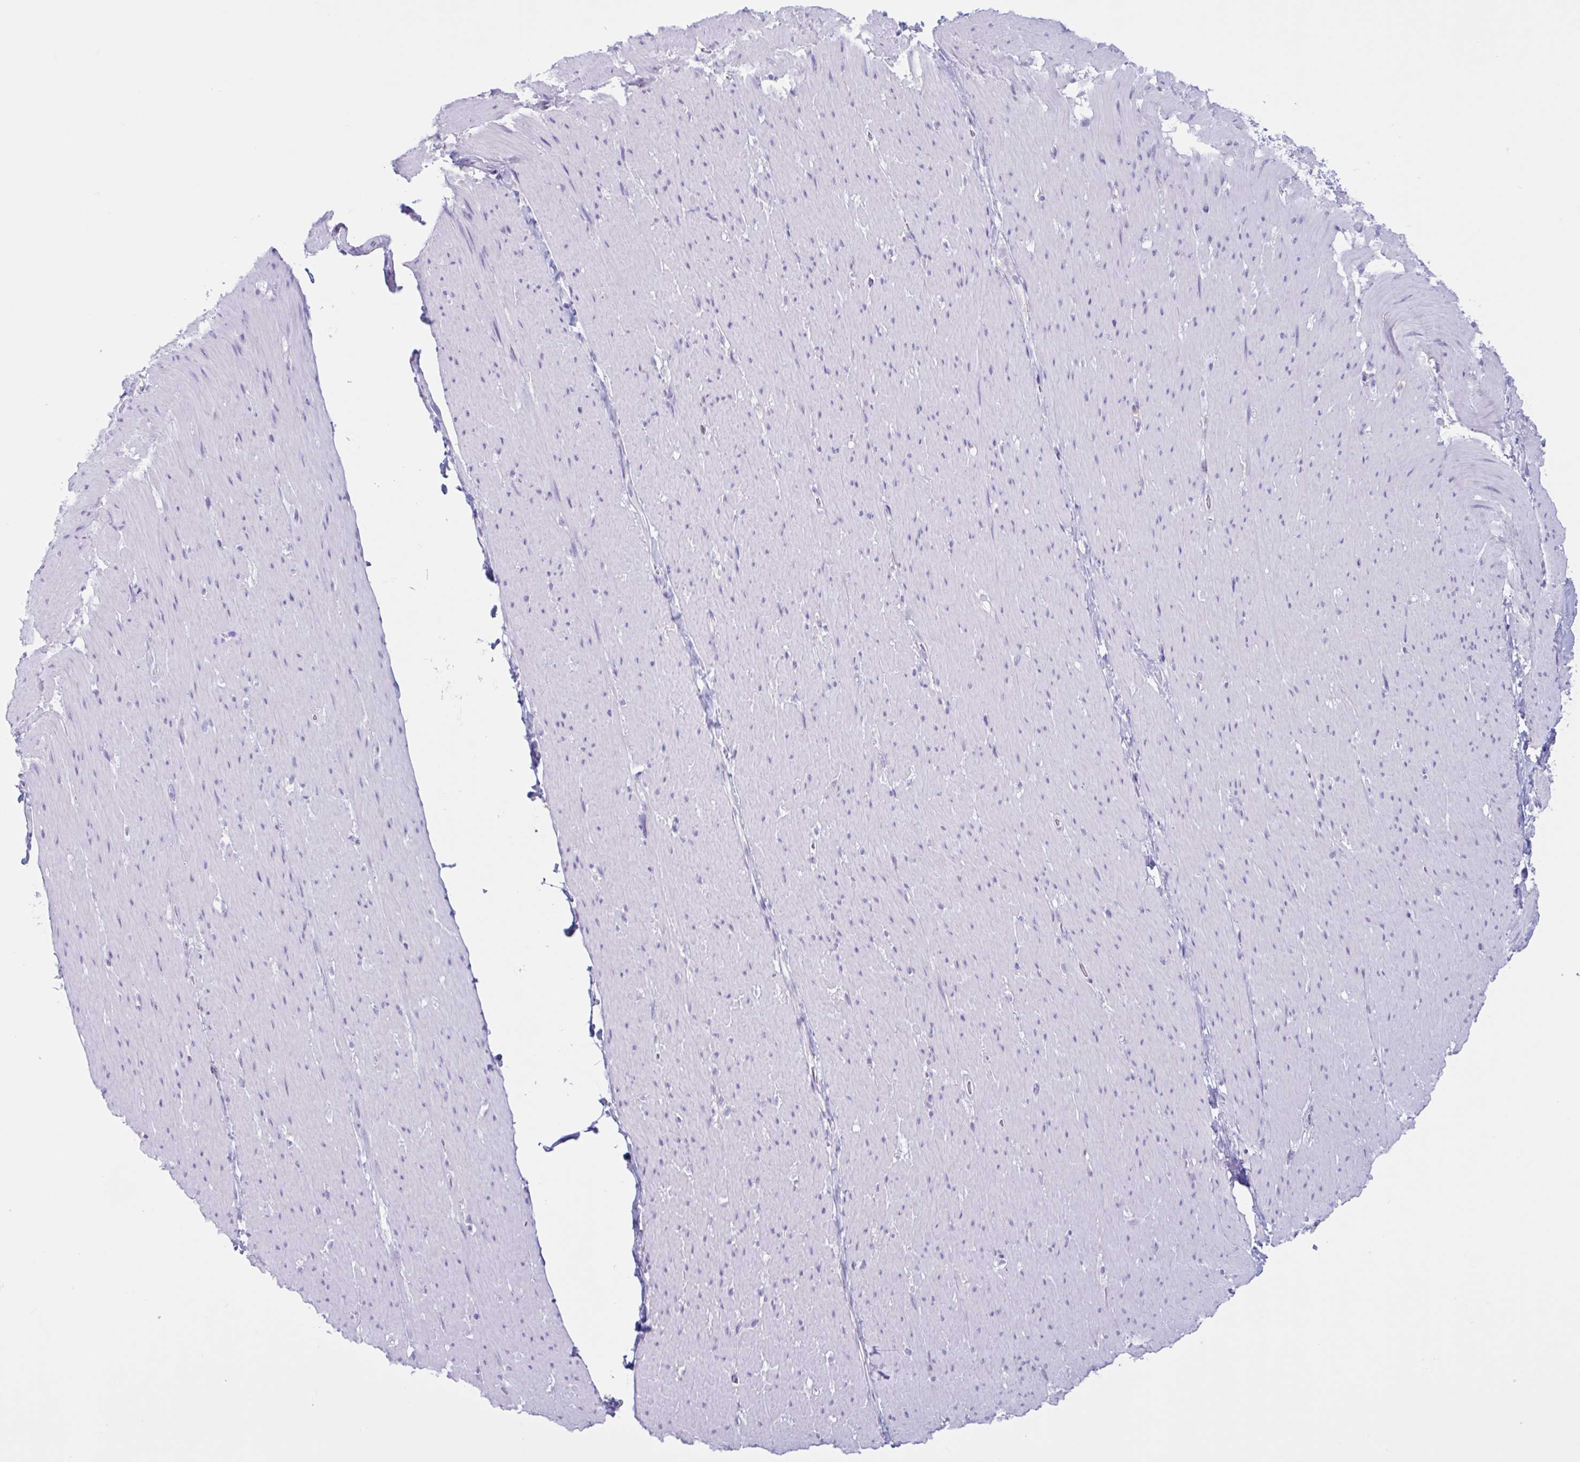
{"staining": {"intensity": "negative", "quantity": "none", "location": "none"}, "tissue": "smooth muscle", "cell_type": "Smooth muscle cells", "image_type": "normal", "snomed": [{"axis": "morphology", "description": "Normal tissue, NOS"}, {"axis": "topography", "description": "Smooth muscle"}, {"axis": "topography", "description": "Rectum"}], "caption": "The IHC histopathology image has no significant staining in smooth muscle cells of smooth muscle. Nuclei are stained in blue.", "gene": "XCL1", "patient": {"sex": "male", "age": 53}}